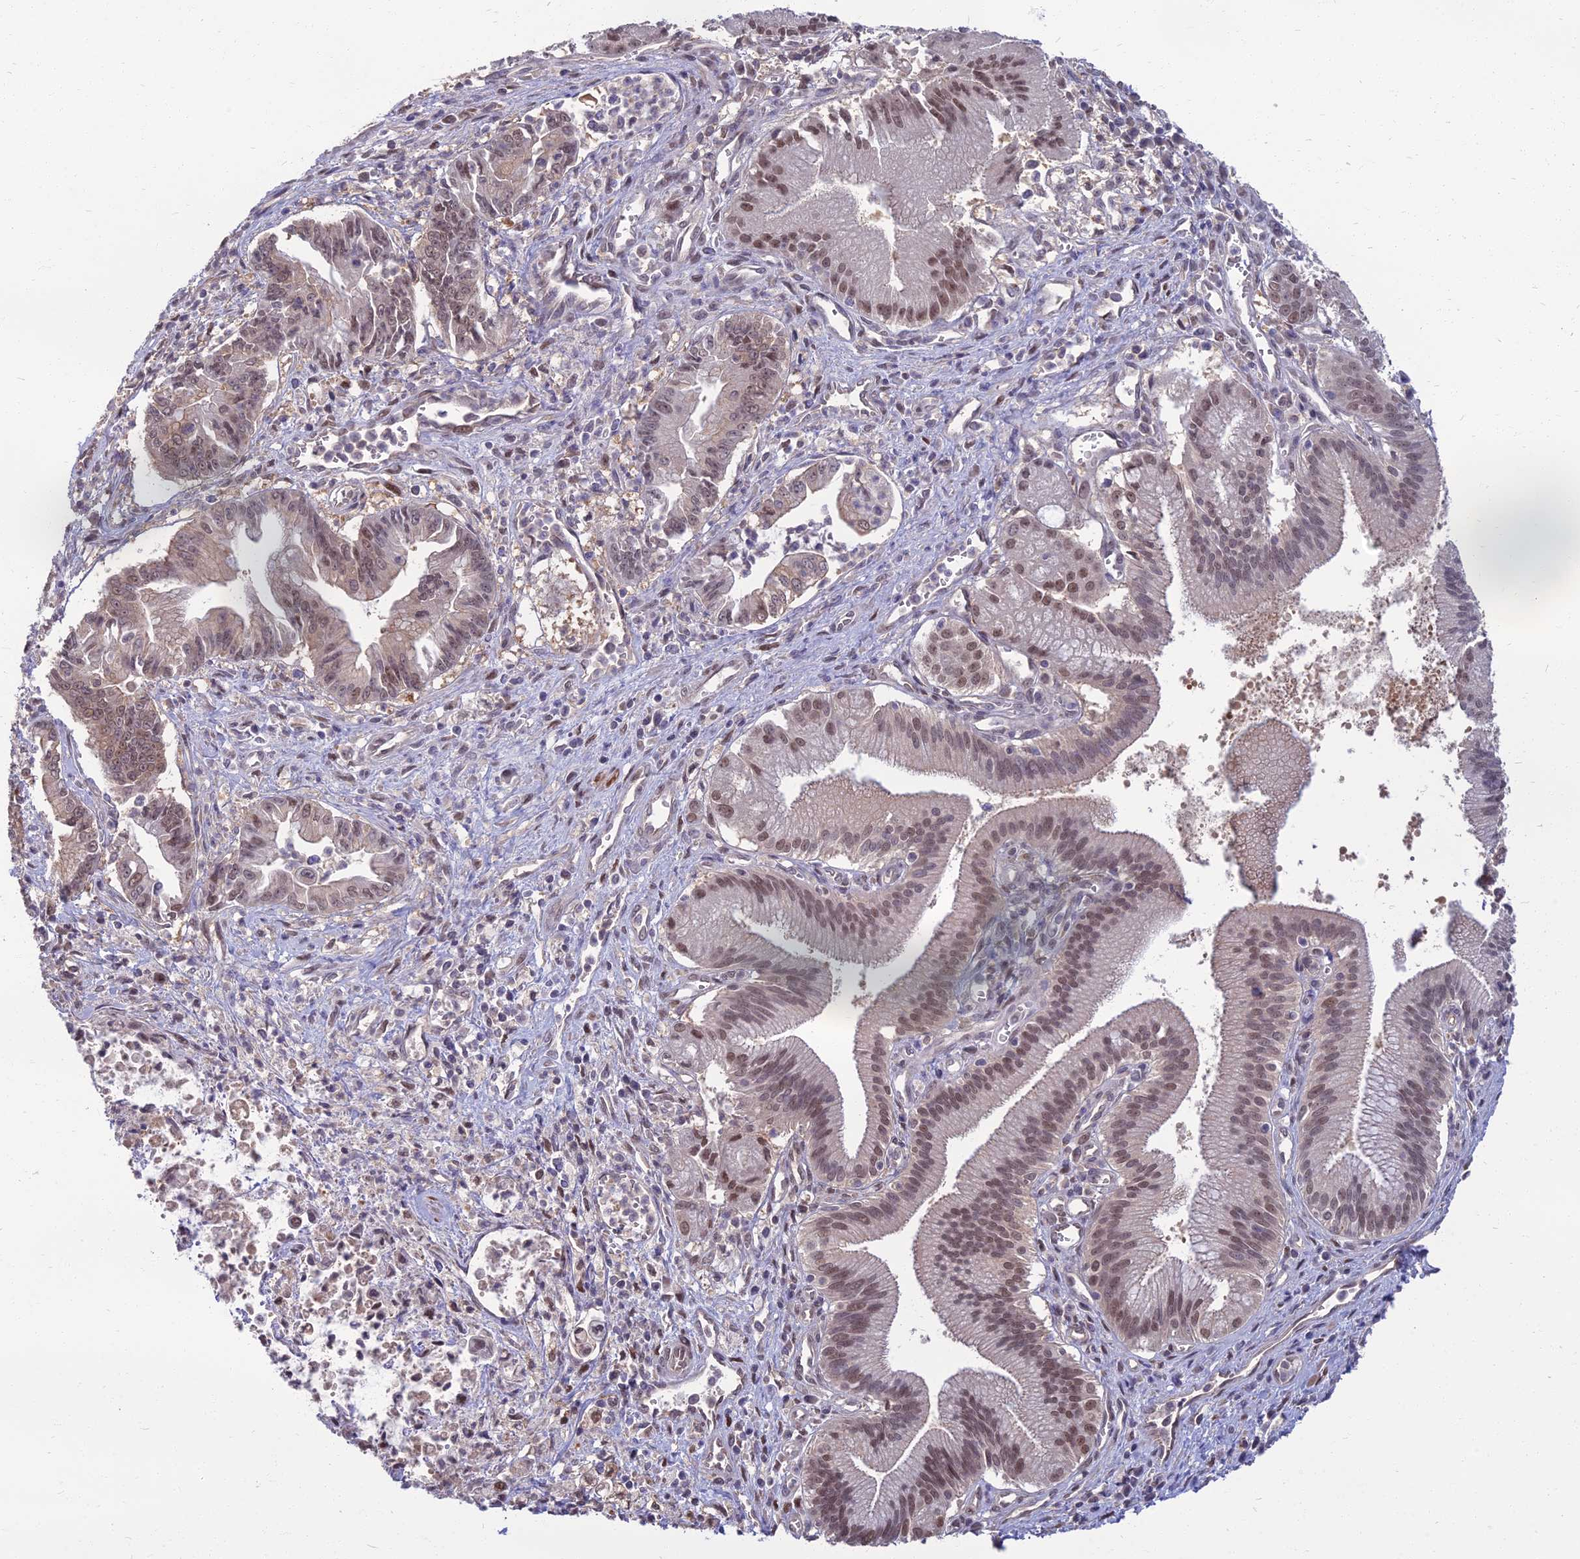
{"staining": {"intensity": "moderate", "quantity": ">75%", "location": "nuclear"}, "tissue": "pancreatic cancer", "cell_type": "Tumor cells", "image_type": "cancer", "snomed": [{"axis": "morphology", "description": "Adenocarcinoma, NOS"}, {"axis": "topography", "description": "Pancreas"}], "caption": "Immunohistochemistry image of neoplastic tissue: human adenocarcinoma (pancreatic) stained using immunohistochemistry displays medium levels of moderate protein expression localized specifically in the nuclear of tumor cells, appearing as a nuclear brown color.", "gene": "NR4A3", "patient": {"sex": "male", "age": 78}}